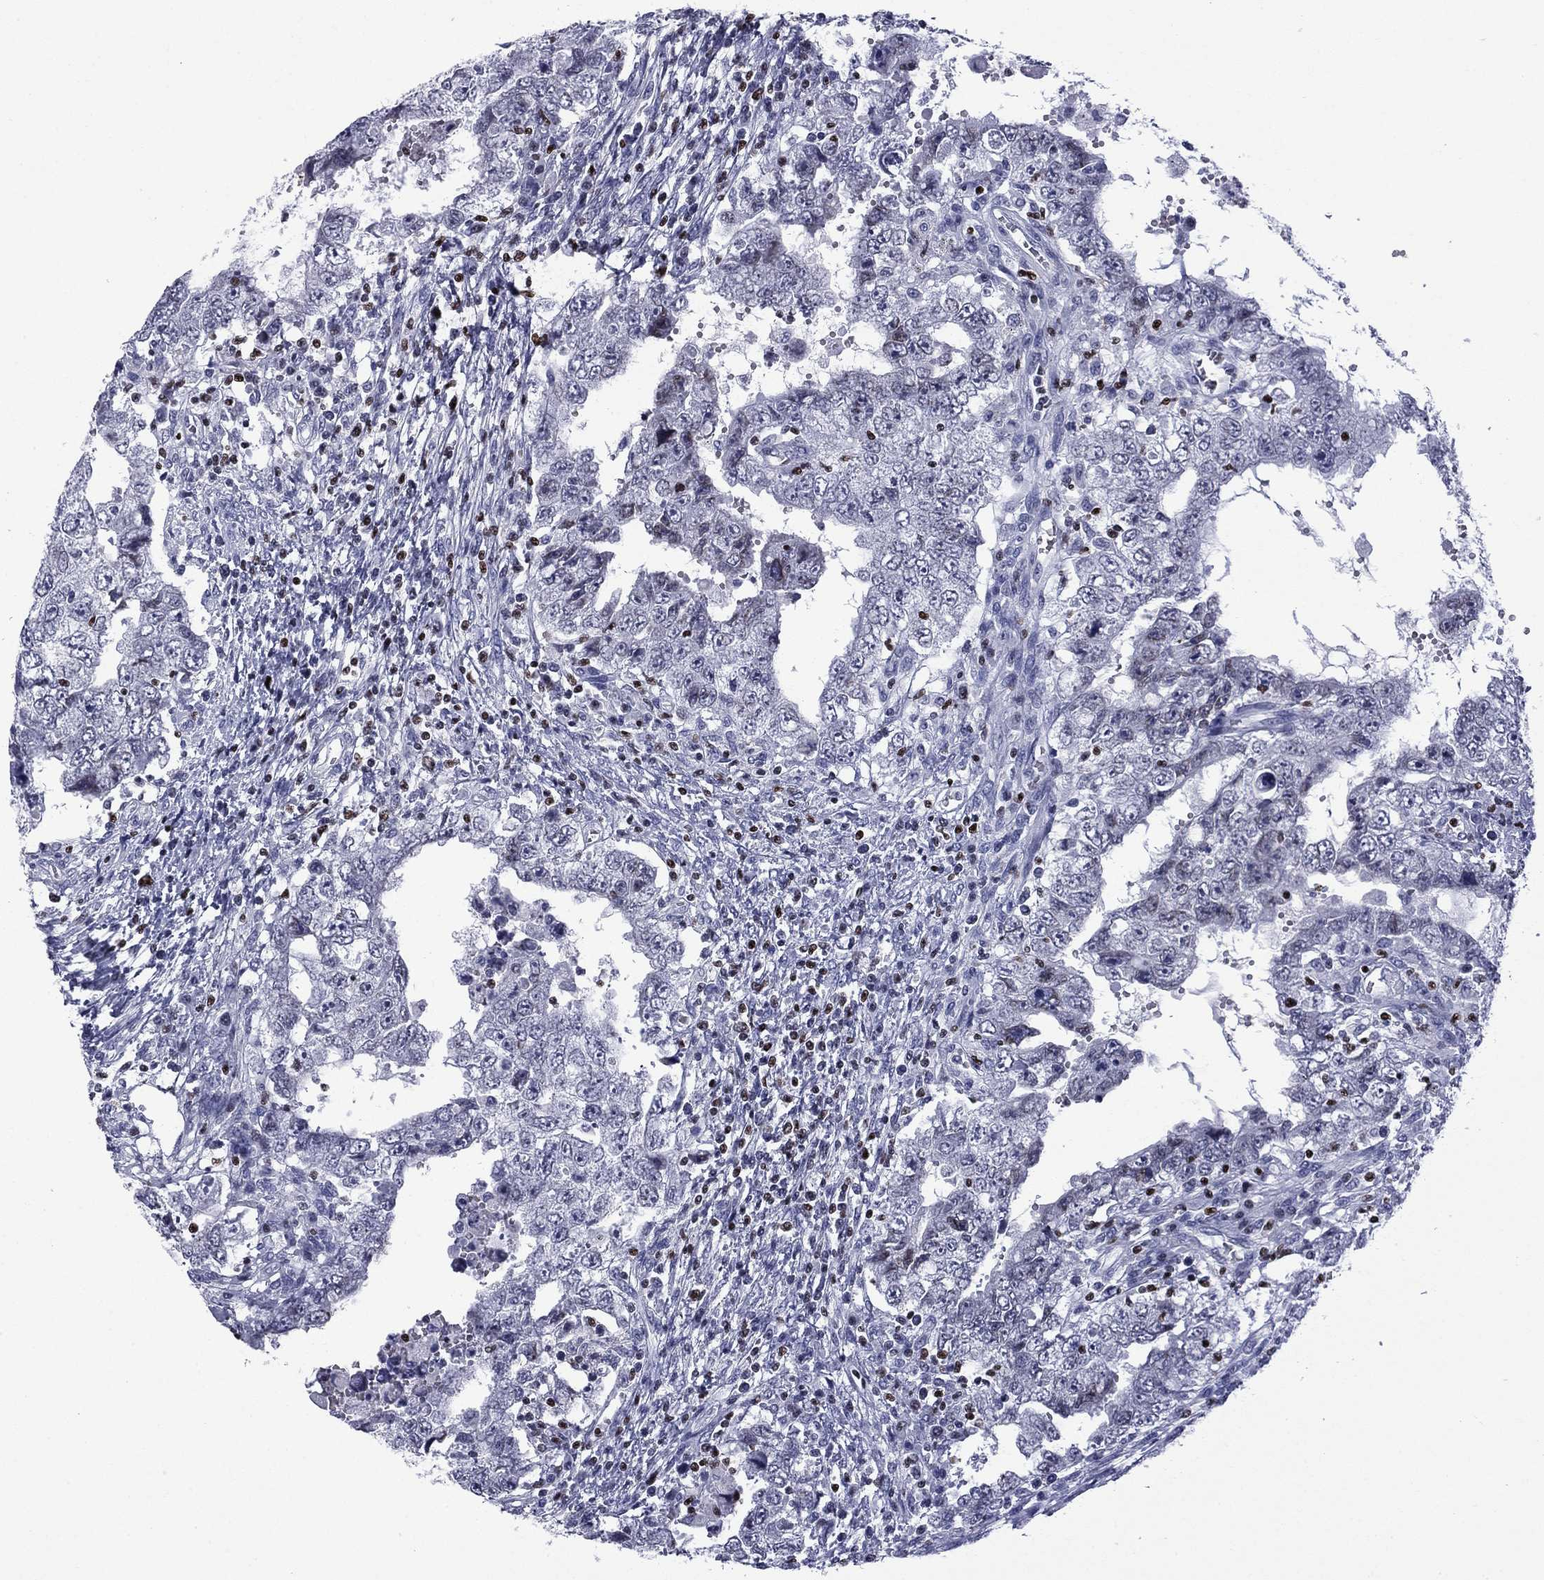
{"staining": {"intensity": "negative", "quantity": "none", "location": "none"}, "tissue": "testis cancer", "cell_type": "Tumor cells", "image_type": "cancer", "snomed": [{"axis": "morphology", "description": "Carcinoma, Embryonal, NOS"}, {"axis": "topography", "description": "Testis"}], "caption": "This is an IHC histopathology image of human testis cancer. There is no expression in tumor cells.", "gene": "IKZF3", "patient": {"sex": "male", "age": 26}}